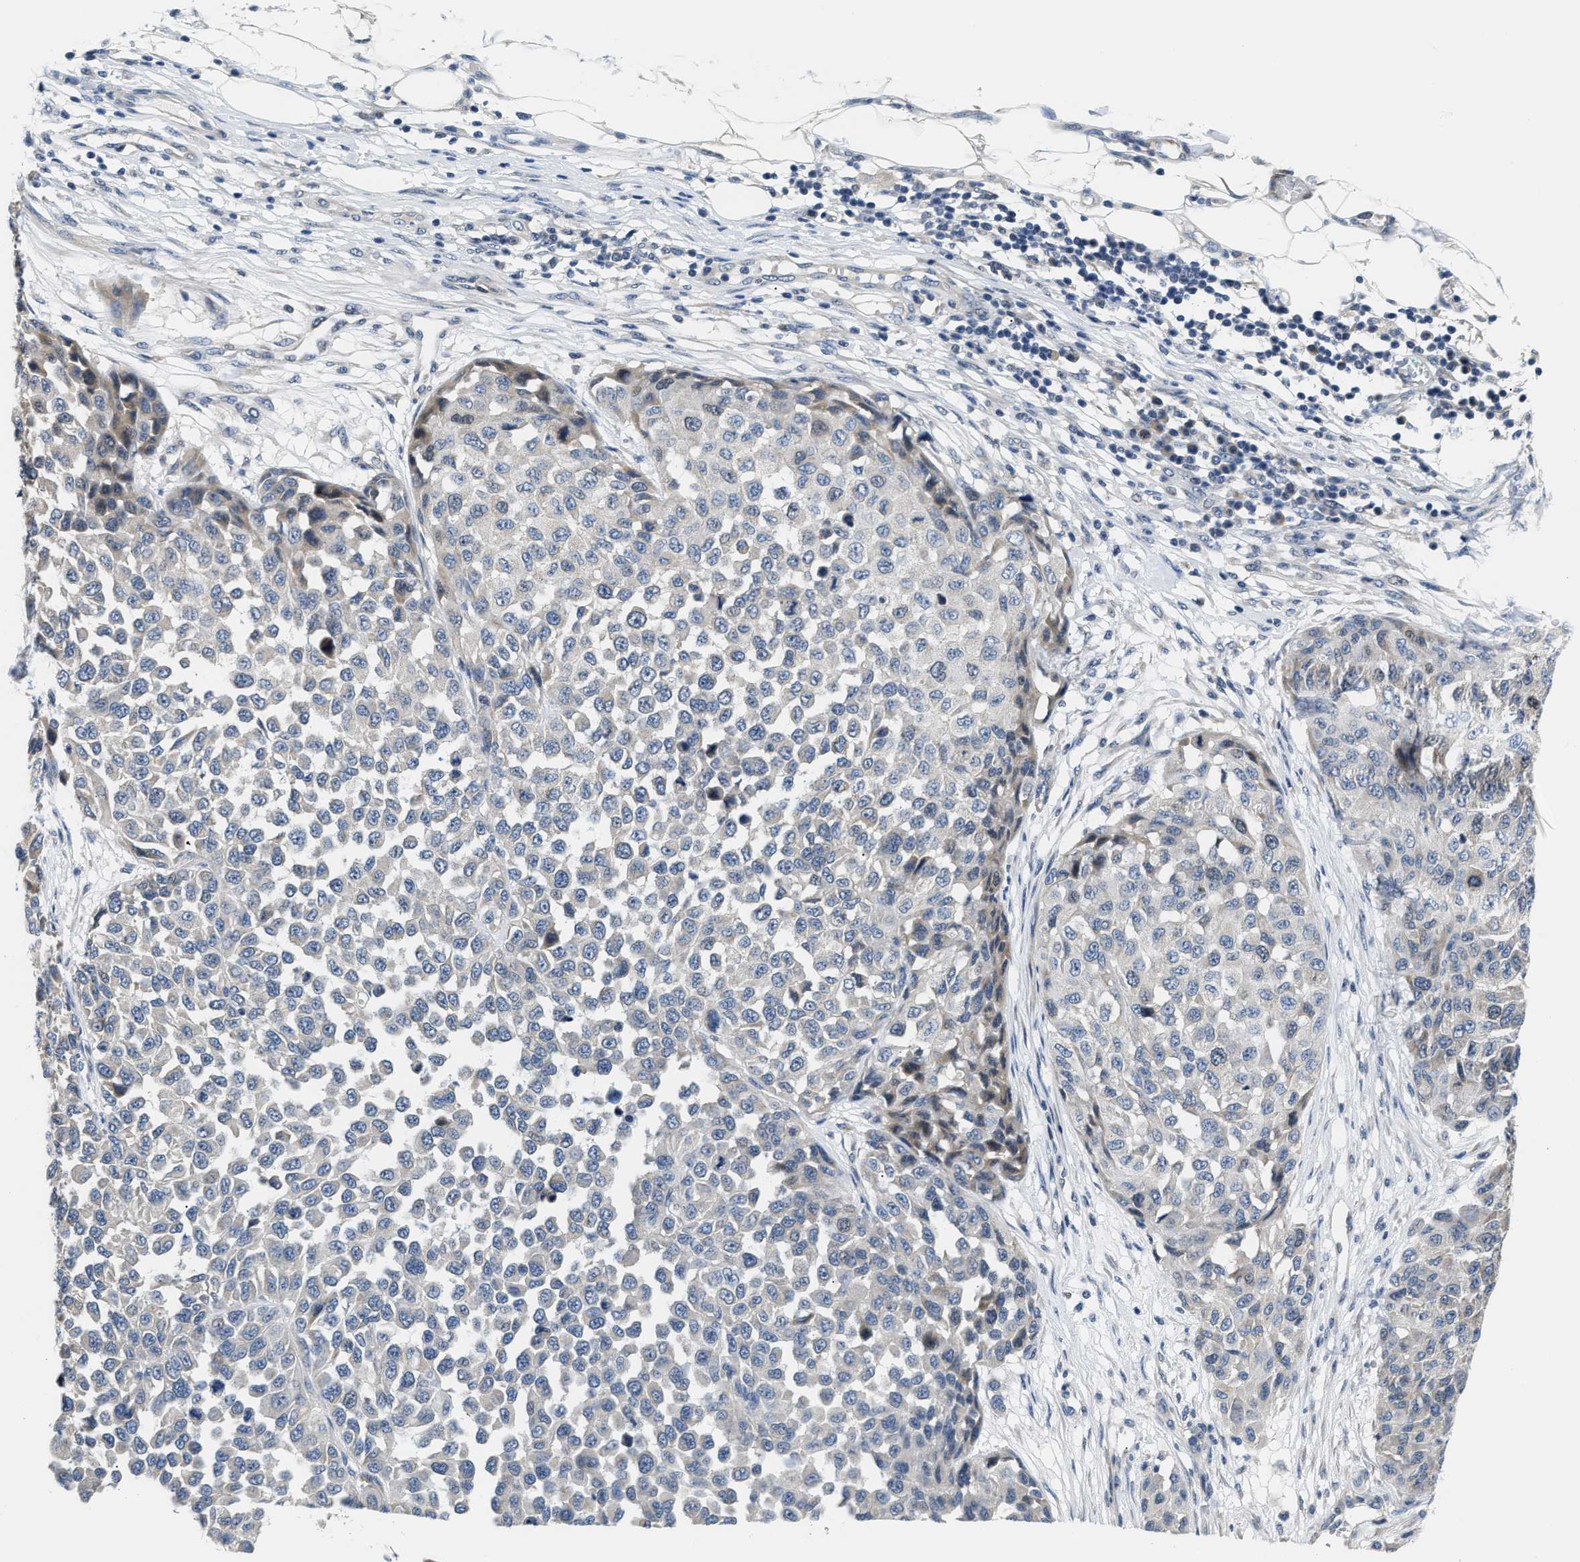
{"staining": {"intensity": "negative", "quantity": "none", "location": "none"}, "tissue": "melanoma", "cell_type": "Tumor cells", "image_type": "cancer", "snomed": [{"axis": "morphology", "description": "Normal tissue, NOS"}, {"axis": "morphology", "description": "Malignant melanoma, NOS"}, {"axis": "topography", "description": "Skin"}], "caption": "Malignant melanoma stained for a protein using IHC shows no staining tumor cells.", "gene": "CLGN", "patient": {"sex": "male", "age": 62}}